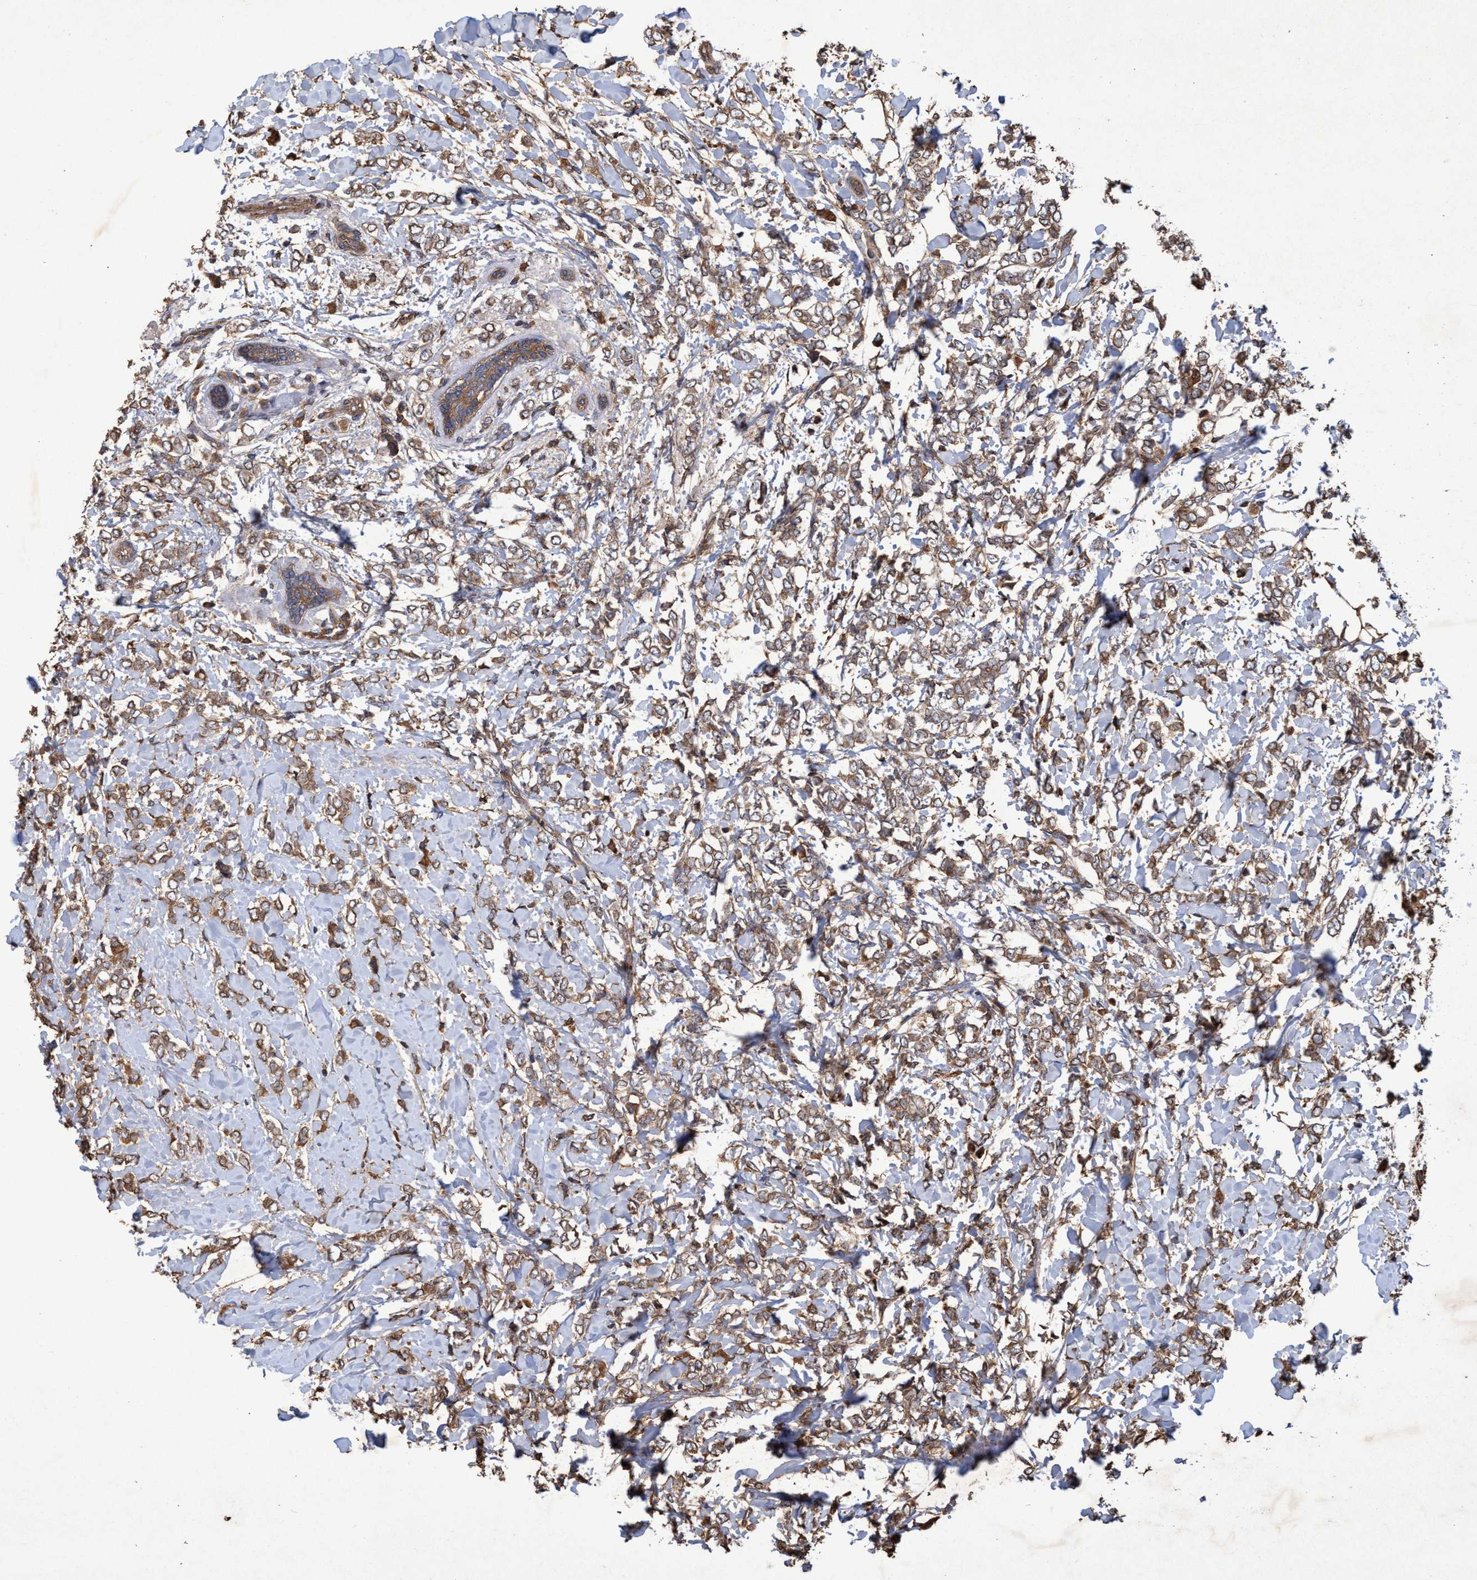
{"staining": {"intensity": "moderate", "quantity": ">75%", "location": "cytoplasmic/membranous"}, "tissue": "breast cancer", "cell_type": "Tumor cells", "image_type": "cancer", "snomed": [{"axis": "morphology", "description": "Normal tissue, NOS"}, {"axis": "morphology", "description": "Lobular carcinoma"}, {"axis": "topography", "description": "Breast"}], "caption": "Immunohistochemical staining of human breast cancer (lobular carcinoma) demonstrates moderate cytoplasmic/membranous protein expression in approximately >75% of tumor cells.", "gene": "CHMP6", "patient": {"sex": "female", "age": 47}}